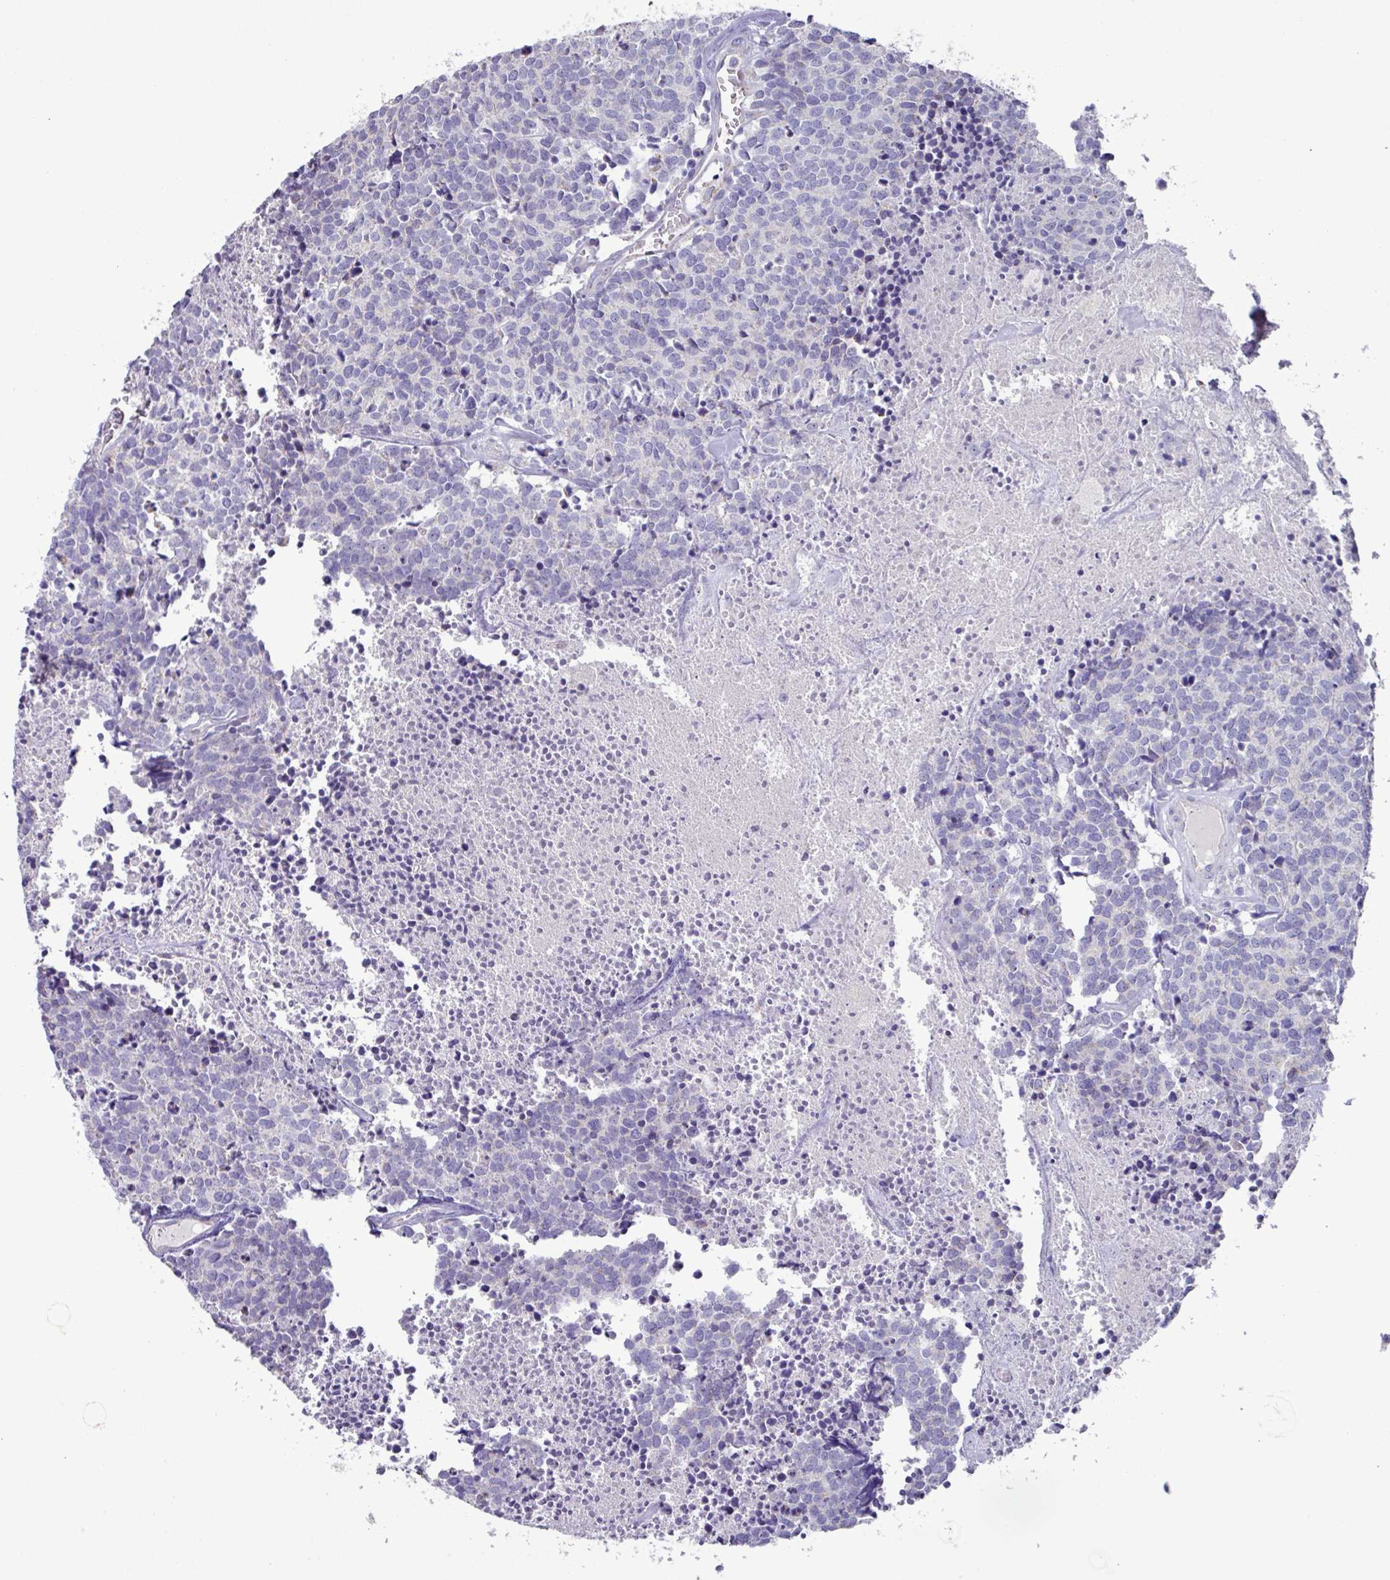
{"staining": {"intensity": "negative", "quantity": "none", "location": "none"}, "tissue": "carcinoid", "cell_type": "Tumor cells", "image_type": "cancer", "snomed": [{"axis": "morphology", "description": "Carcinoid, malignant, NOS"}, {"axis": "topography", "description": "Skin"}], "caption": "An image of malignant carcinoid stained for a protein demonstrates no brown staining in tumor cells. The staining is performed using DAB (3,3'-diaminobenzidine) brown chromogen with nuclei counter-stained in using hematoxylin.", "gene": "MT-ND4", "patient": {"sex": "female", "age": 79}}